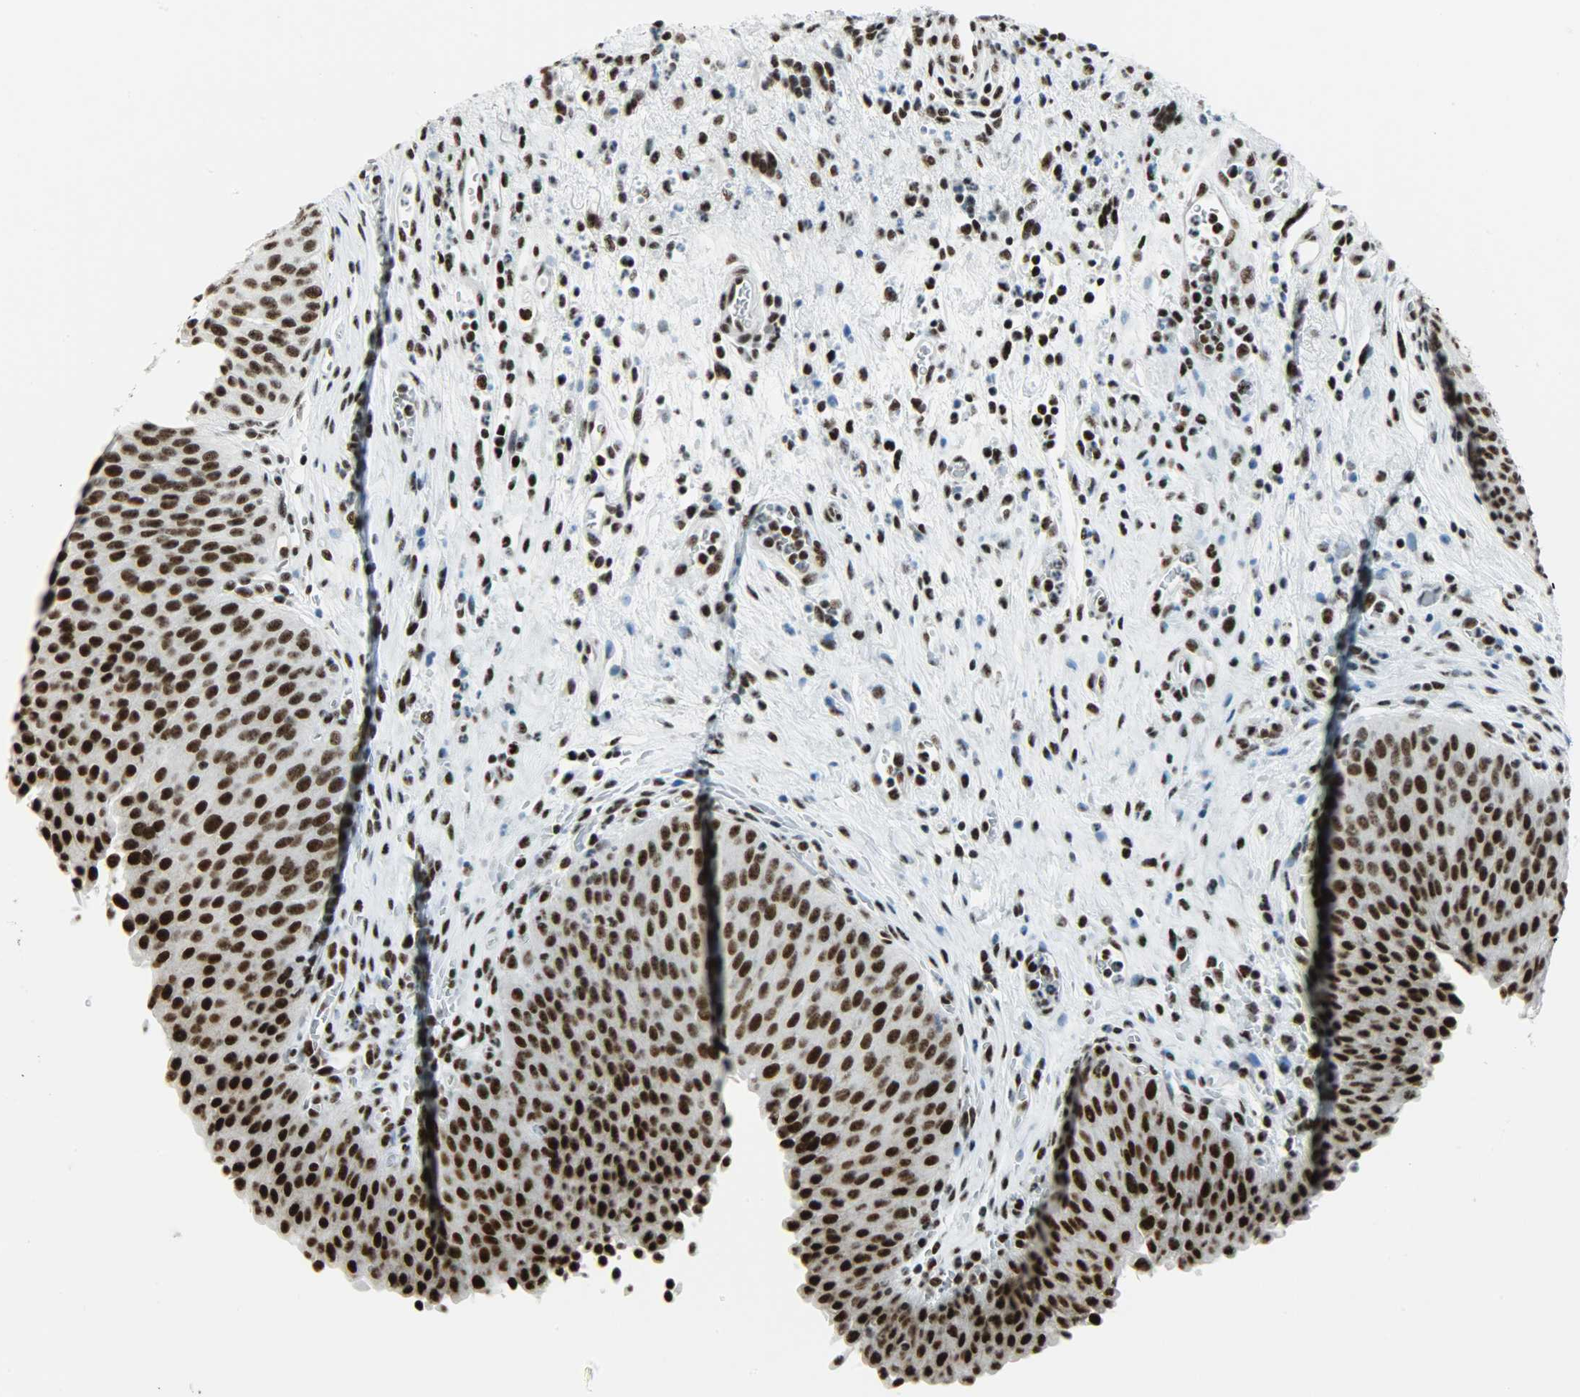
{"staining": {"intensity": "strong", "quantity": ">75%", "location": "nuclear"}, "tissue": "urinary bladder", "cell_type": "Urothelial cells", "image_type": "normal", "snomed": [{"axis": "morphology", "description": "Normal tissue, NOS"}, {"axis": "morphology", "description": "Dysplasia, NOS"}, {"axis": "topography", "description": "Urinary bladder"}], "caption": "High-magnification brightfield microscopy of normal urinary bladder stained with DAB (brown) and counterstained with hematoxylin (blue). urothelial cells exhibit strong nuclear positivity is seen in about>75% of cells.", "gene": "SNRPA", "patient": {"sex": "male", "age": 35}}